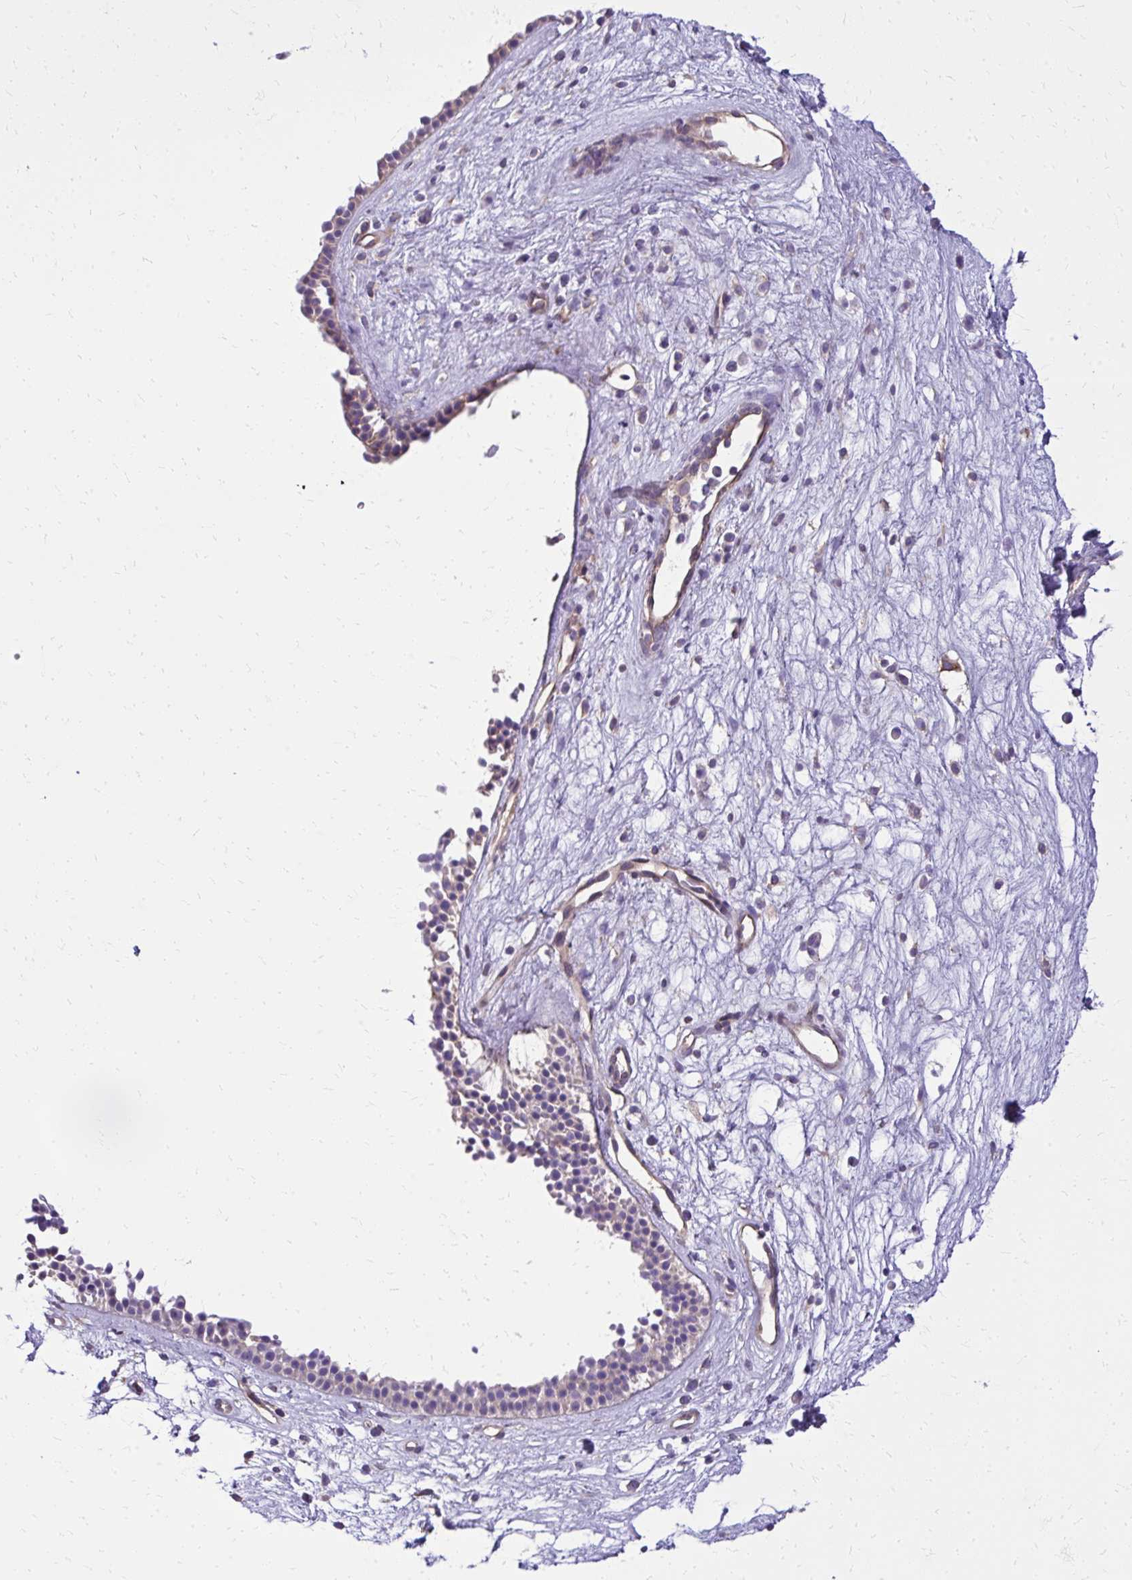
{"staining": {"intensity": "weak", "quantity": "25%-75%", "location": "cytoplasmic/membranous"}, "tissue": "nasopharynx", "cell_type": "Respiratory epithelial cells", "image_type": "normal", "snomed": [{"axis": "morphology", "description": "Normal tissue, NOS"}, {"axis": "topography", "description": "Nasopharynx"}], "caption": "Respiratory epithelial cells demonstrate low levels of weak cytoplasmic/membranous expression in approximately 25%-75% of cells in unremarkable nasopharynx. The protein of interest is stained brown, and the nuclei are stained in blue (DAB (3,3'-diaminobenzidine) IHC with brightfield microscopy, high magnification).", "gene": "RUNDC3B", "patient": {"sex": "male", "age": 56}}